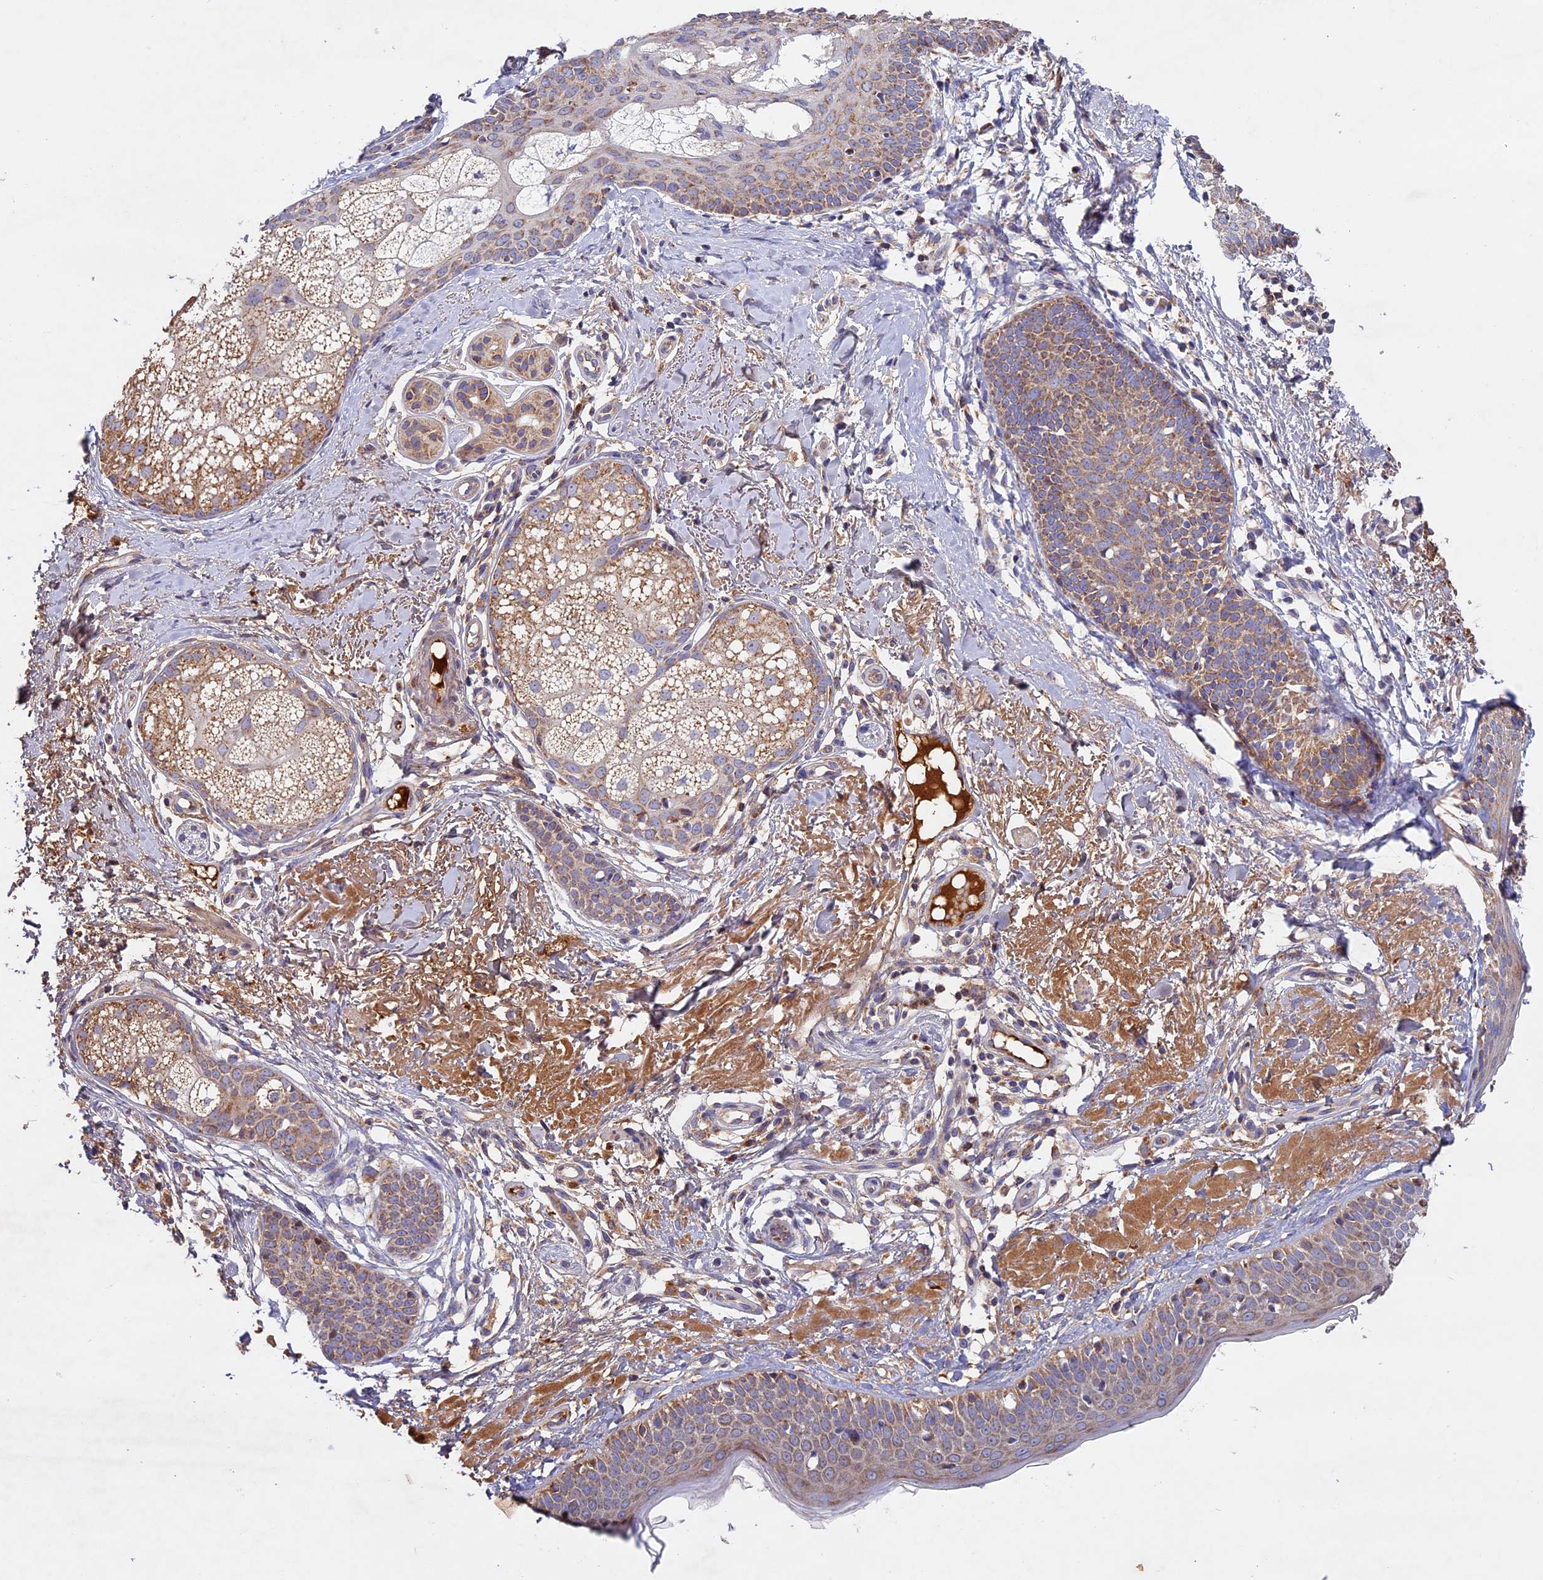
{"staining": {"intensity": "moderate", "quantity": ">75%", "location": "cytoplasmic/membranous"}, "tissue": "skin cancer", "cell_type": "Tumor cells", "image_type": "cancer", "snomed": [{"axis": "morphology", "description": "Basal cell carcinoma"}, {"axis": "topography", "description": "Skin"}], "caption": "Immunohistochemical staining of human skin basal cell carcinoma demonstrates medium levels of moderate cytoplasmic/membranous expression in about >75% of tumor cells.", "gene": "OCEL1", "patient": {"sex": "female", "age": 60}}